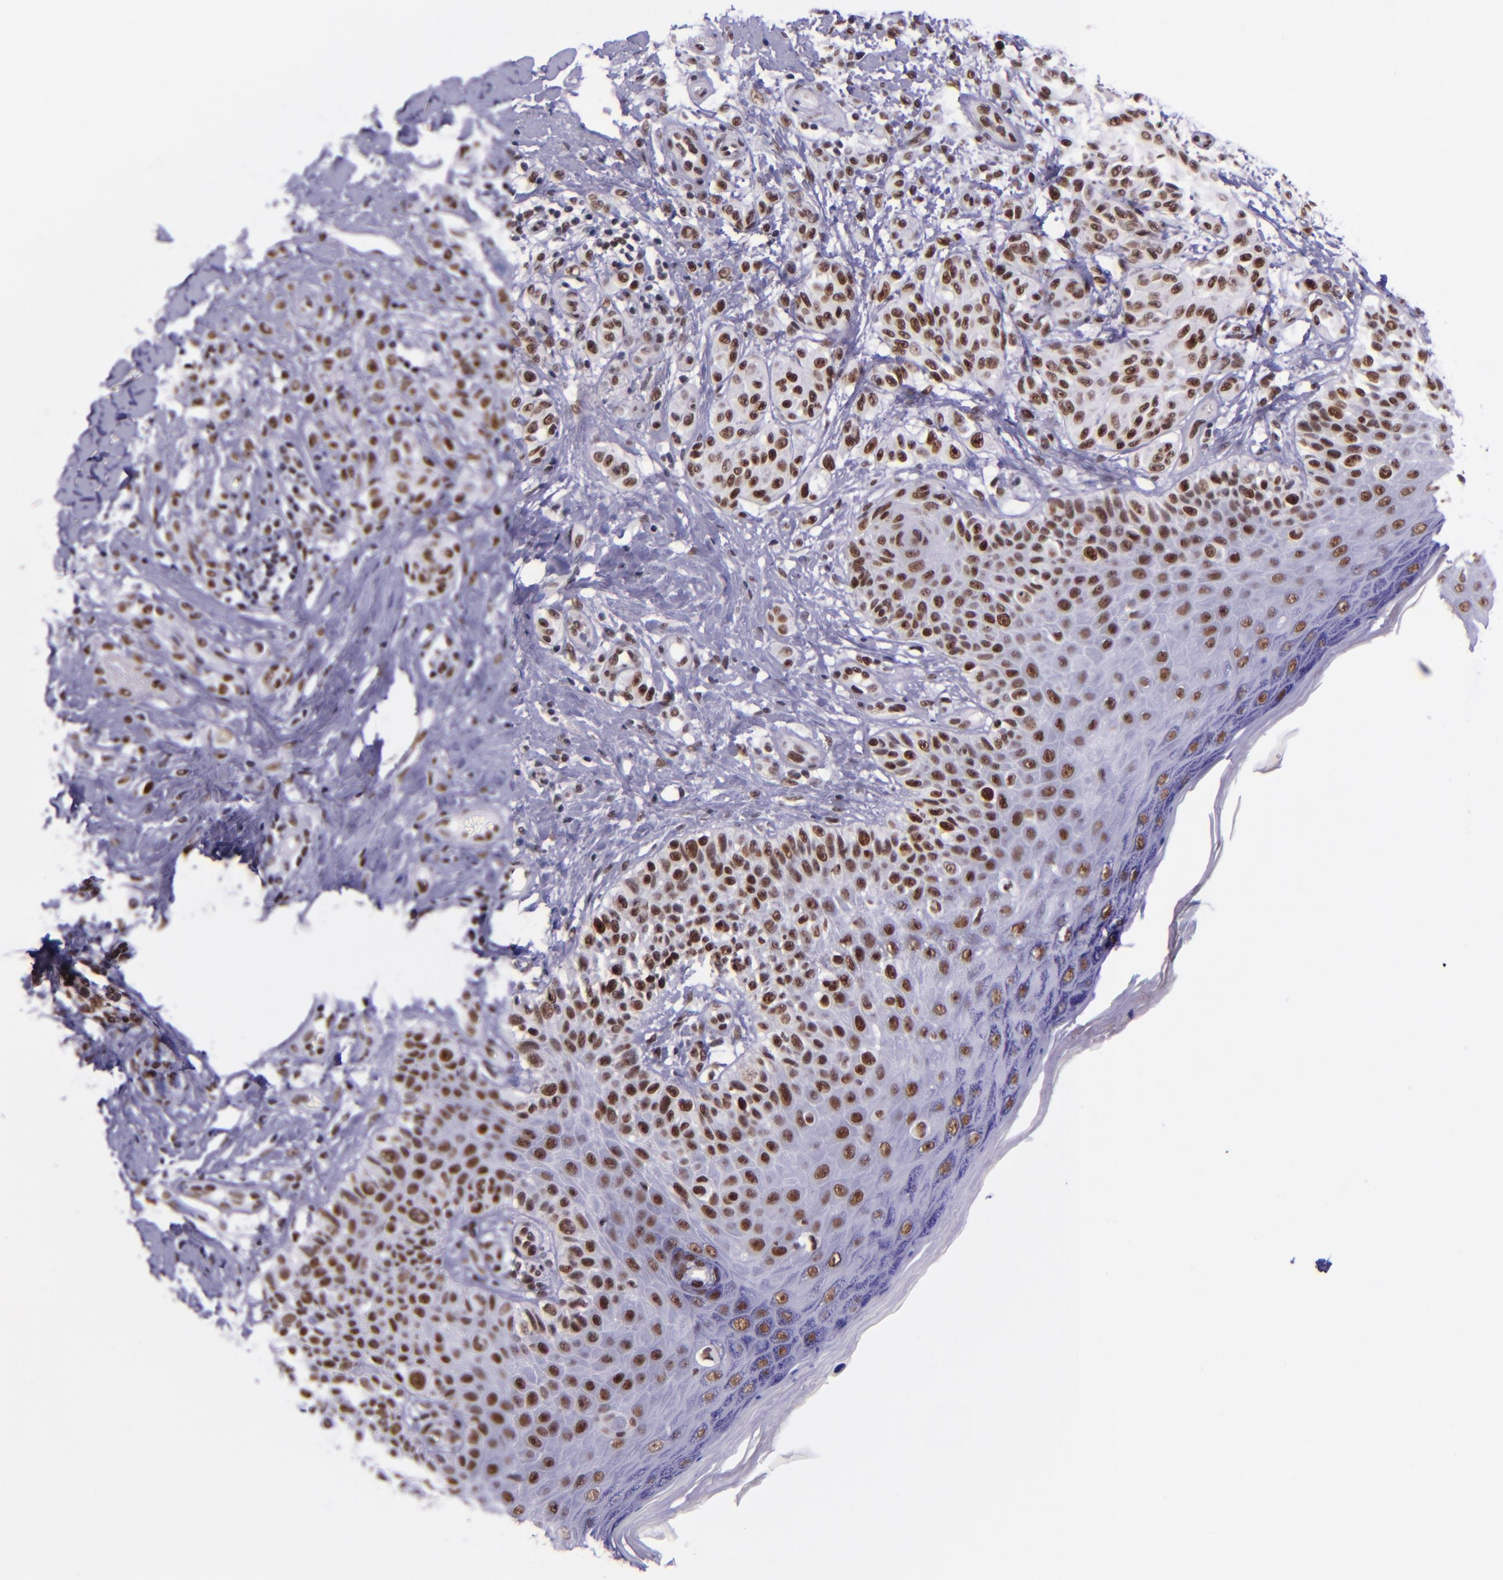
{"staining": {"intensity": "moderate", "quantity": "25%-75%", "location": "nuclear"}, "tissue": "melanoma", "cell_type": "Tumor cells", "image_type": "cancer", "snomed": [{"axis": "morphology", "description": "Malignant melanoma, NOS"}, {"axis": "topography", "description": "Skin"}], "caption": "Immunohistochemistry histopathology image of neoplastic tissue: human melanoma stained using IHC reveals medium levels of moderate protein expression localized specifically in the nuclear of tumor cells, appearing as a nuclear brown color.", "gene": "GPKOW", "patient": {"sex": "male", "age": 57}}